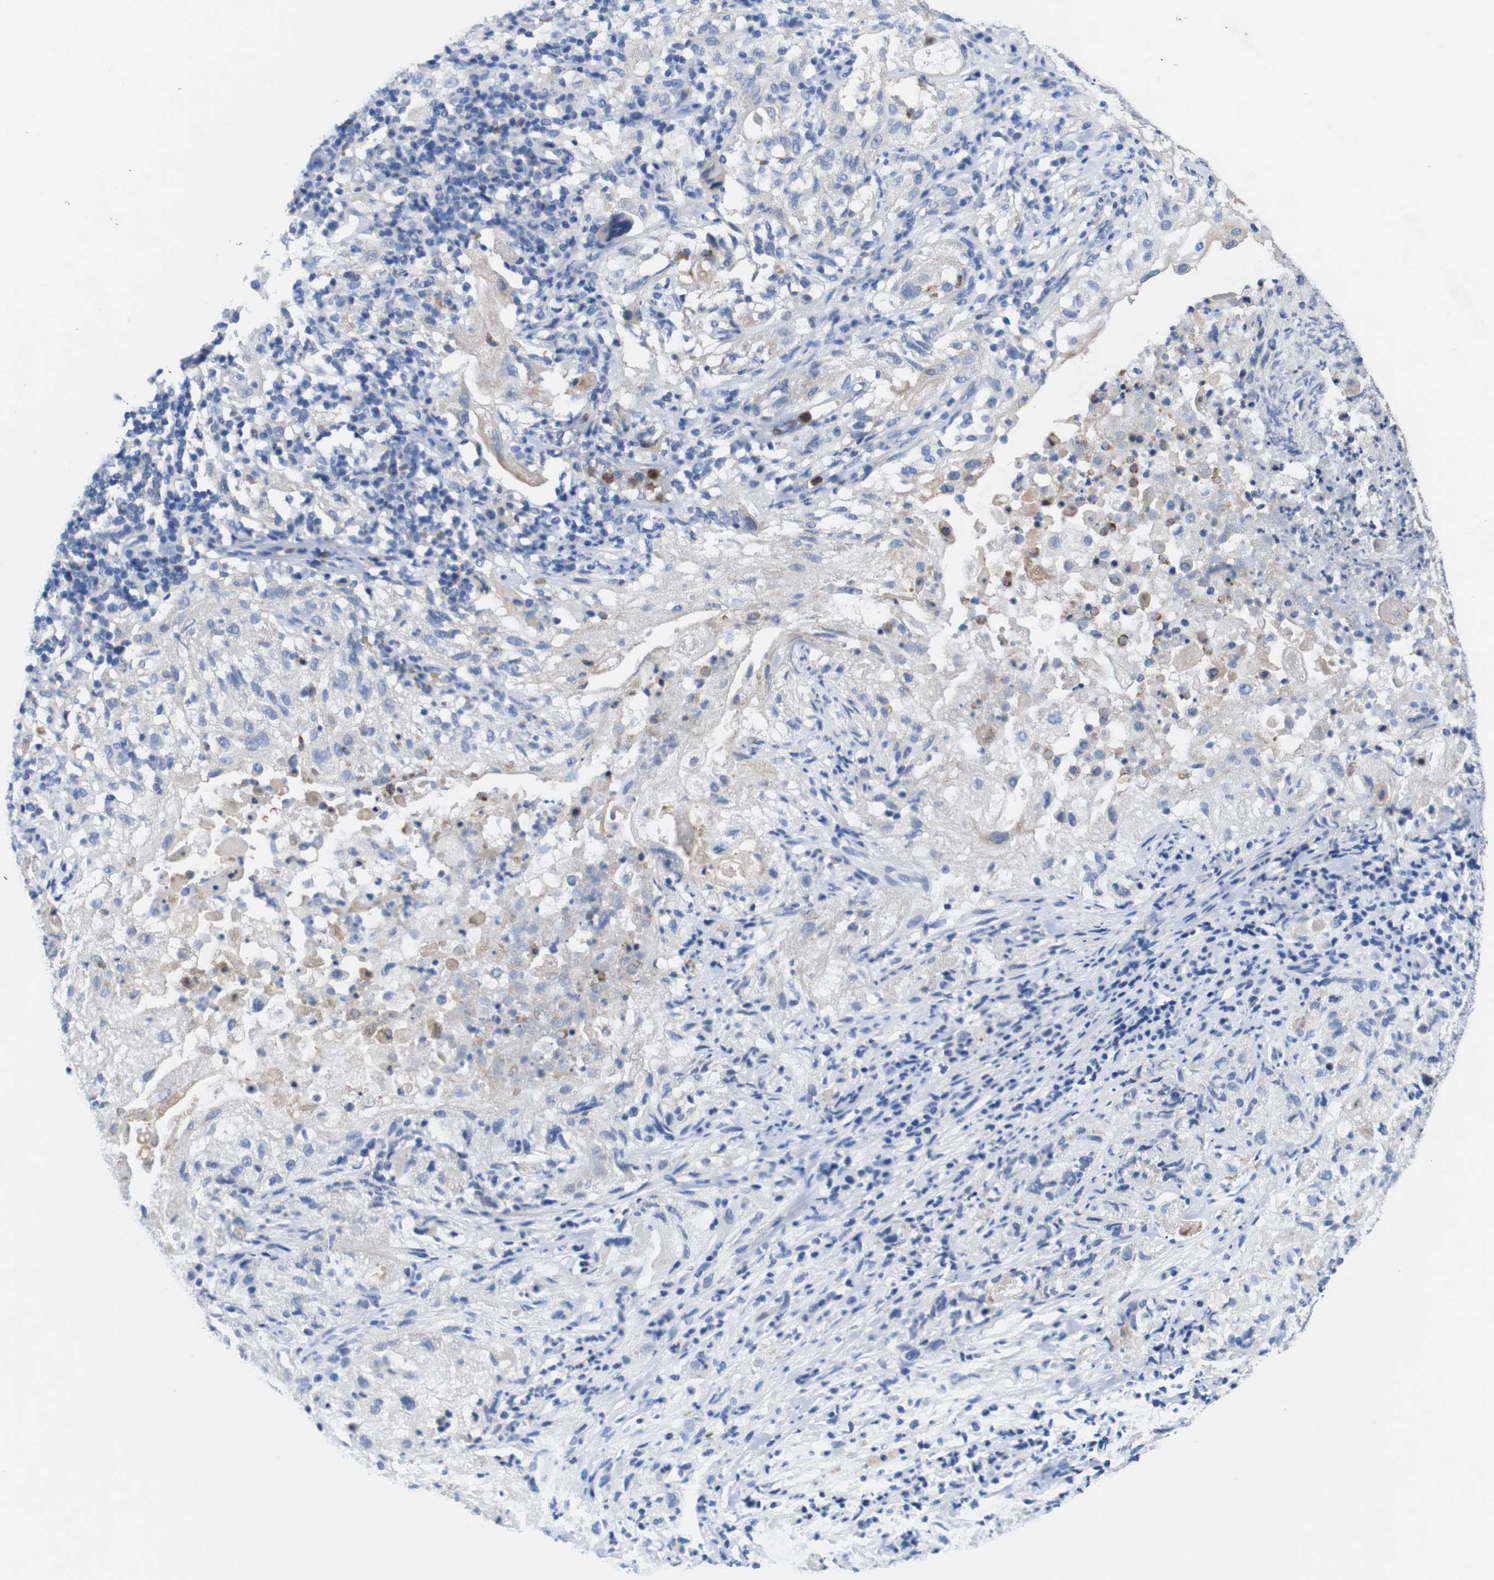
{"staining": {"intensity": "negative", "quantity": "none", "location": "none"}, "tissue": "lung cancer", "cell_type": "Tumor cells", "image_type": "cancer", "snomed": [{"axis": "morphology", "description": "Inflammation, NOS"}, {"axis": "morphology", "description": "Squamous cell carcinoma, NOS"}, {"axis": "topography", "description": "Lymph node"}, {"axis": "topography", "description": "Soft tissue"}, {"axis": "topography", "description": "Lung"}], "caption": "High magnification brightfield microscopy of lung cancer stained with DAB (3,3'-diaminobenzidine) (brown) and counterstained with hematoxylin (blue): tumor cells show no significant positivity.", "gene": "C1RL", "patient": {"sex": "male", "age": 66}}